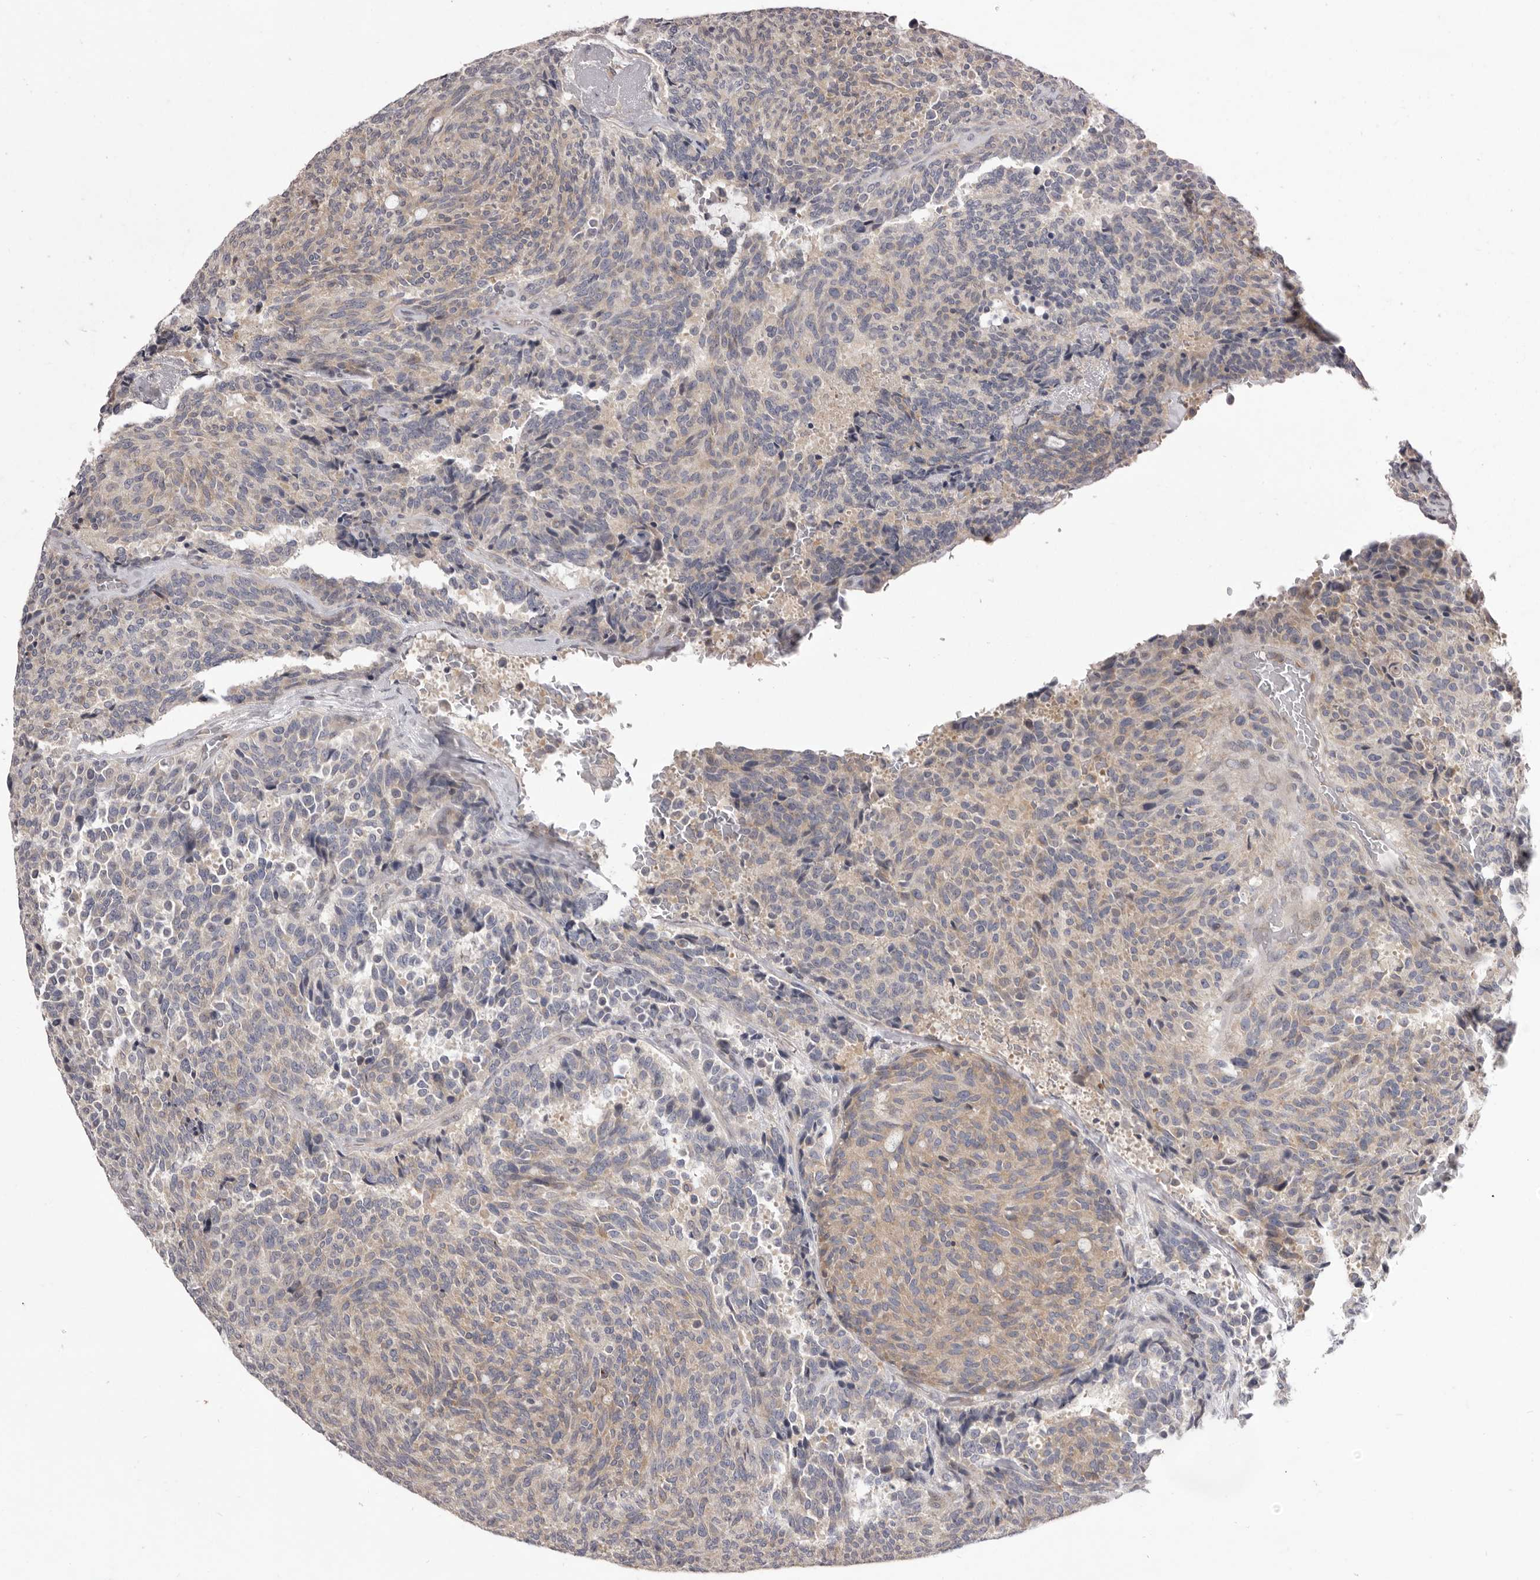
{"staining": {"intensity": "weak", "quantity": "25%-75%", "location": "cytoplasmic/membranous"}, "tissue": "carcinoid", "cell_type": "Tumor cells", "image_type": "cancer", "snomed": [{"axis": "morphology", "description": "Carcinoid, malignant, NOS"}, {"axis": "topography", "description": "Pancreas"}], "caption": "Immunohistochemical staining of human carcinoid (malignant) shows weak cytoplasmic/membranous protein expression in approximately 25%-75% of tumor cells.", "gene": "TBC1D8B", "patient": {"sex": "female", "age": 54}}